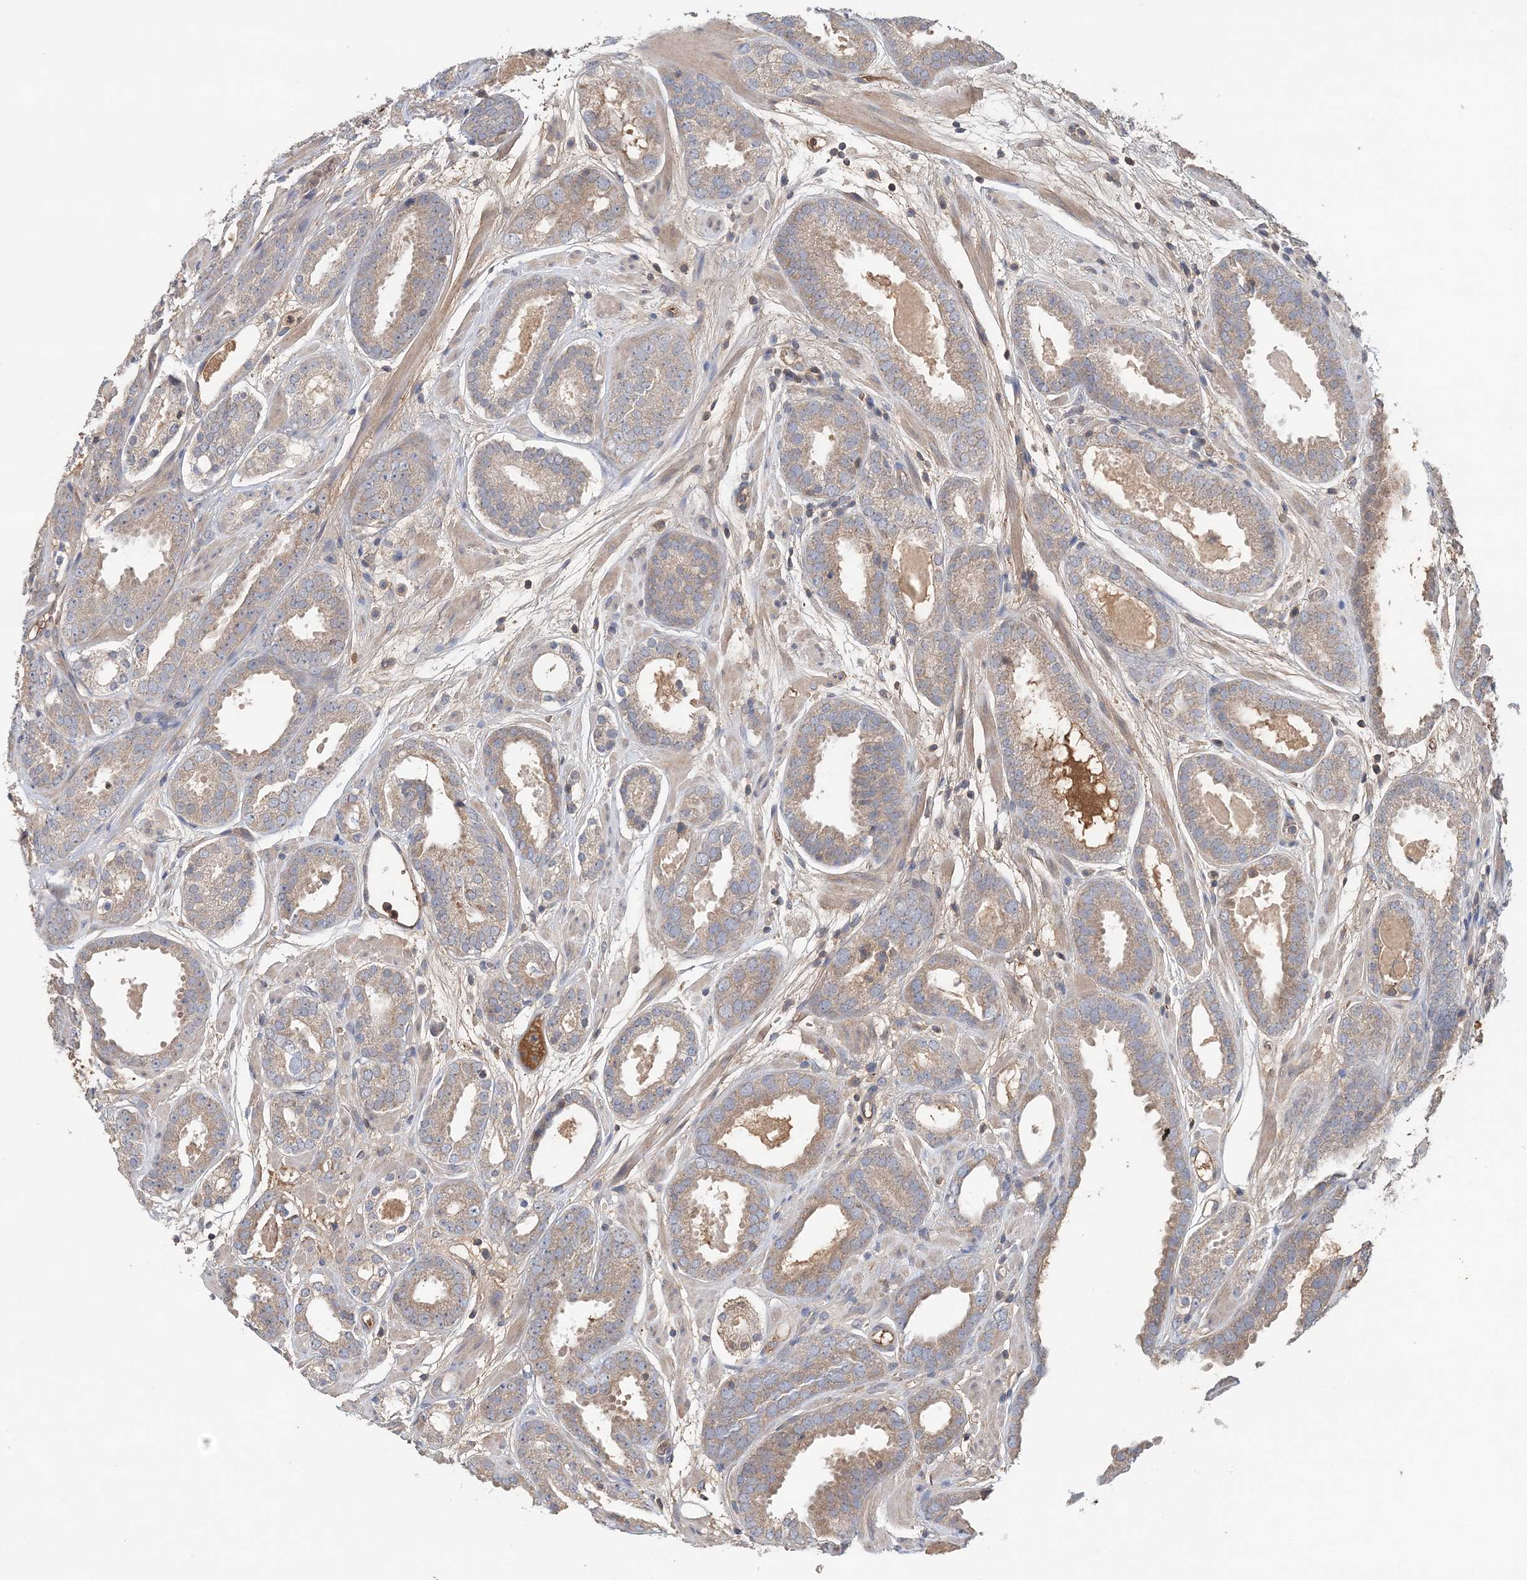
{"staining": {"intensity": "weak", "quantity": "25%-75%", "location": "cytoplasmic/membranous"}, "tissue": "prostate cancer", "cell_type": "Tumor cells", "image_type": "cancer", "snomed": [{"axis": "morphology", "description": "Adenocarcinoma, Low grade"}, {"axis": "topography", "description": "Prostate"}], "caption": "Brown immunohistochemical staining in adenocarcinoma (low-grade) (prostate) demonstrates weak cytoplasmic/membranous expression in approximately 25%-75% of tumor cells.", "gene": "SYCP3", "patient": {"sex": "male", "age": 69}}